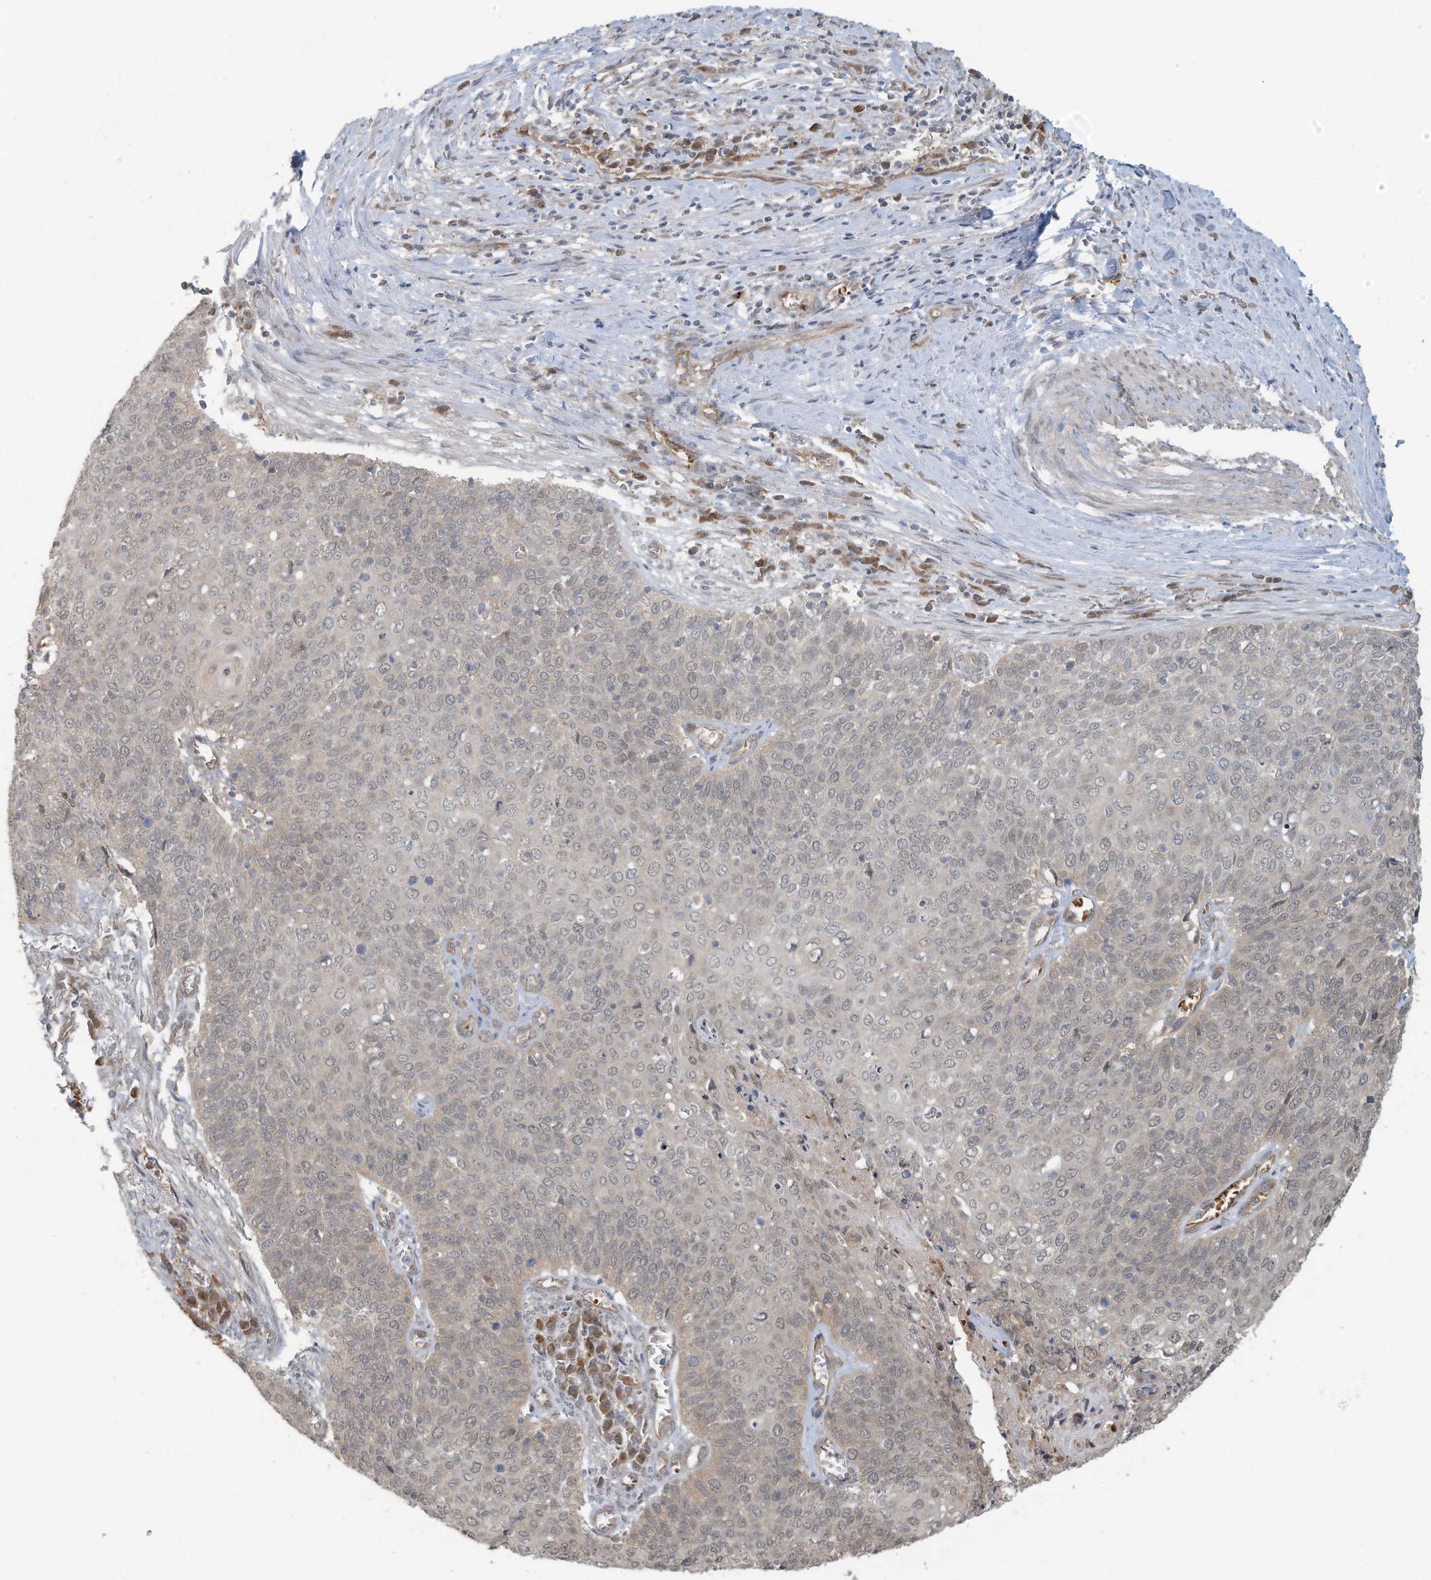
{"staining": {"intensity": "weak", "quantity": "<25%", "location": "cytoplasmic/membranous,nuclear"}, "tissue": "cervical cancer", "cell_type": "Tumor cells", "image_type": "cancer", "snomed": [{"axis": "morphology", "description": "Squamous cell carcinoma, NOS"}, {"axis": "topography", "description": "Cervix"}], "caption": "IHC photomicrograph of neoplastic tissue: cervical squamous cell carcinoma stained with DAB (3,3'-diaminobenzidine) demonstrates no significant protein expression in tumor cells.", "gene": "ERI2", "patient": {"sex": "female", "age": 39}}